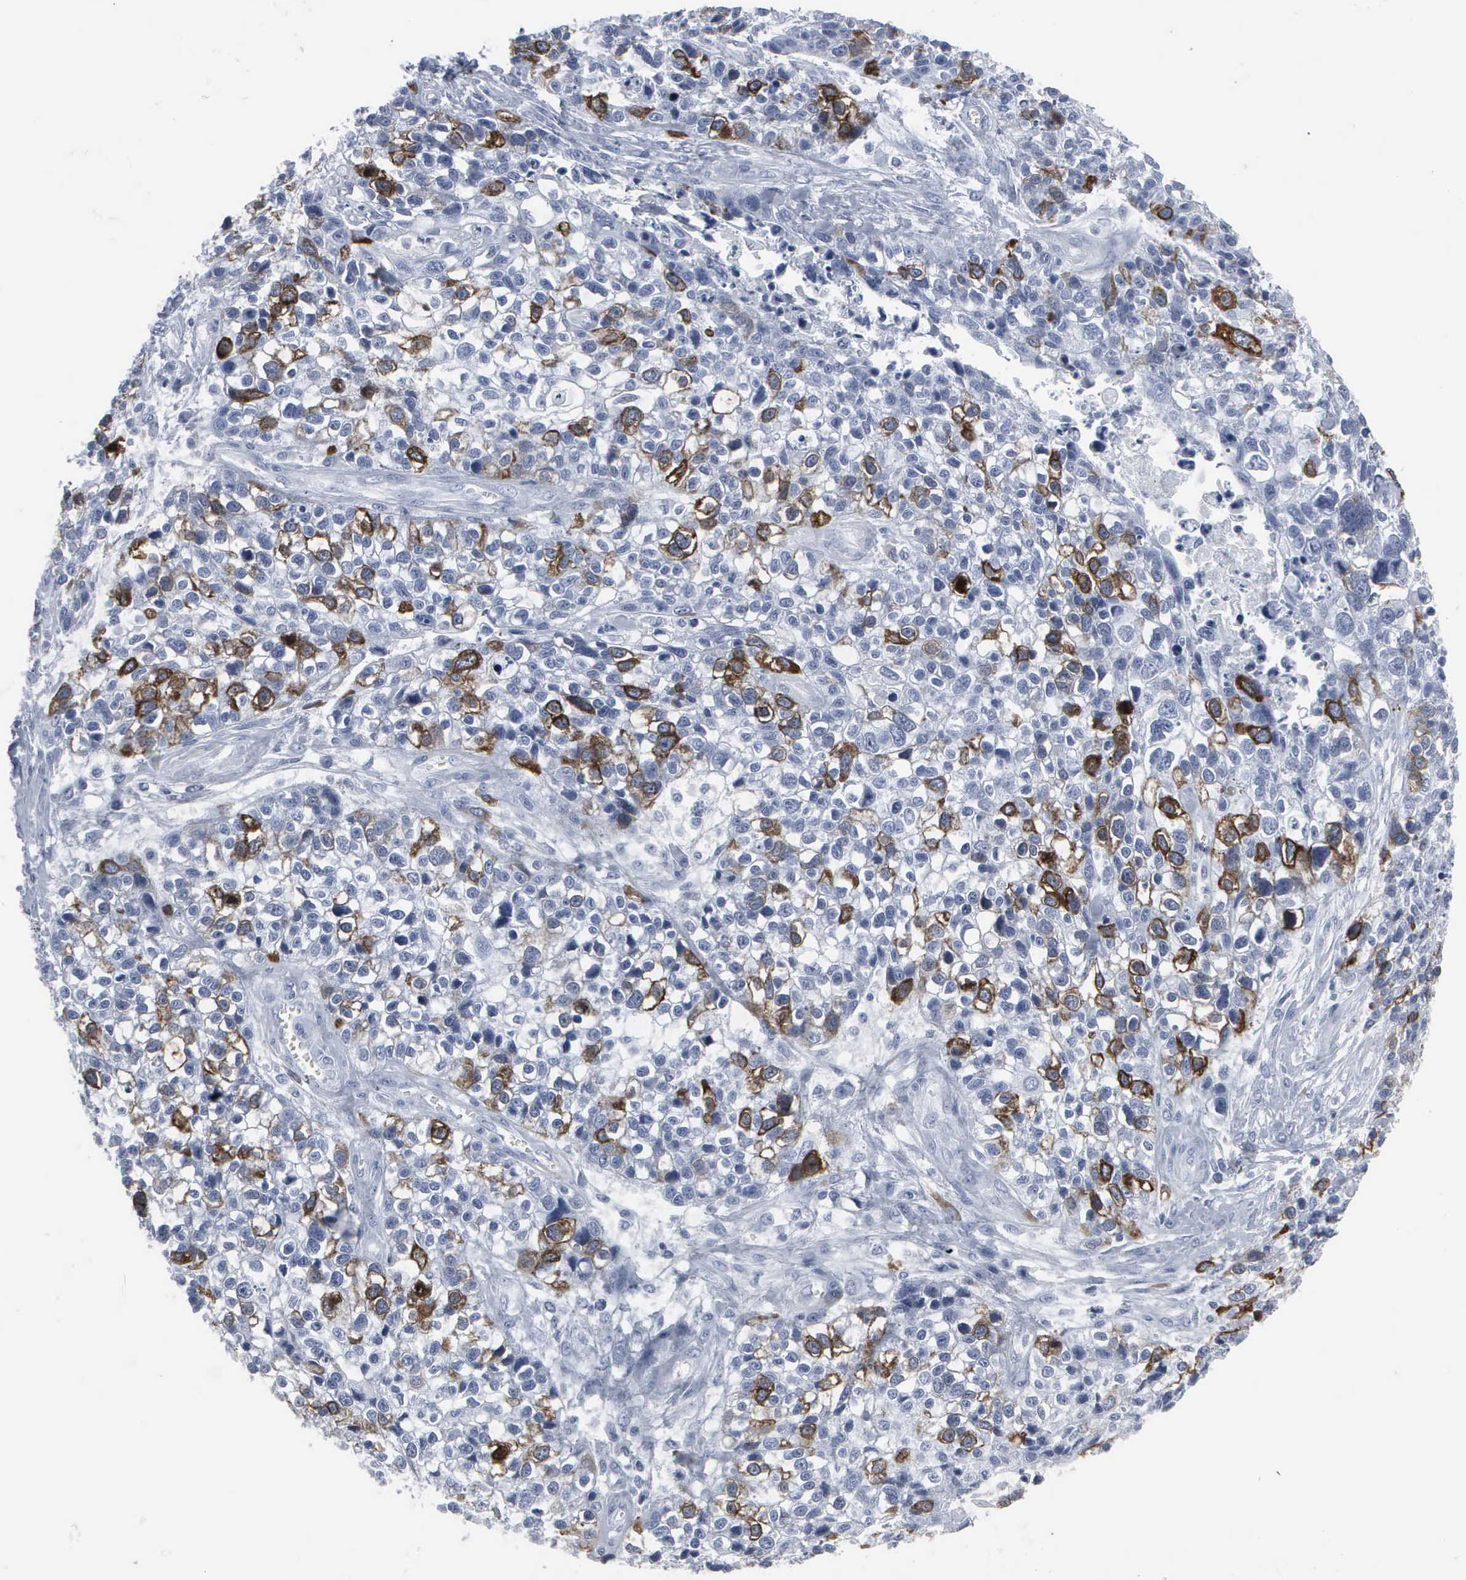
{"staining": {"intensity": "moderate", "quantity": "<25%", "location": "cytoplasmic/membranous"}, "tissue": "lung cancer", "cell_type": "Tumor cells", "image_type": "cancer", "snomed": [{"axis": "morphology", "description": "Squamous cell carcinoma, NOS"}, {"axis": "topography", "description": "Lymph node"}, {"axis": "topography", "description": "Lung"}], "caption": "Protein staining reveals moderate cytoplasmic/membranous expression in about <25% of tumor cells in lung squamous cell carcinoma.", "gene": "CCNB1", "patient": {"sex": "male", "age": 74}}